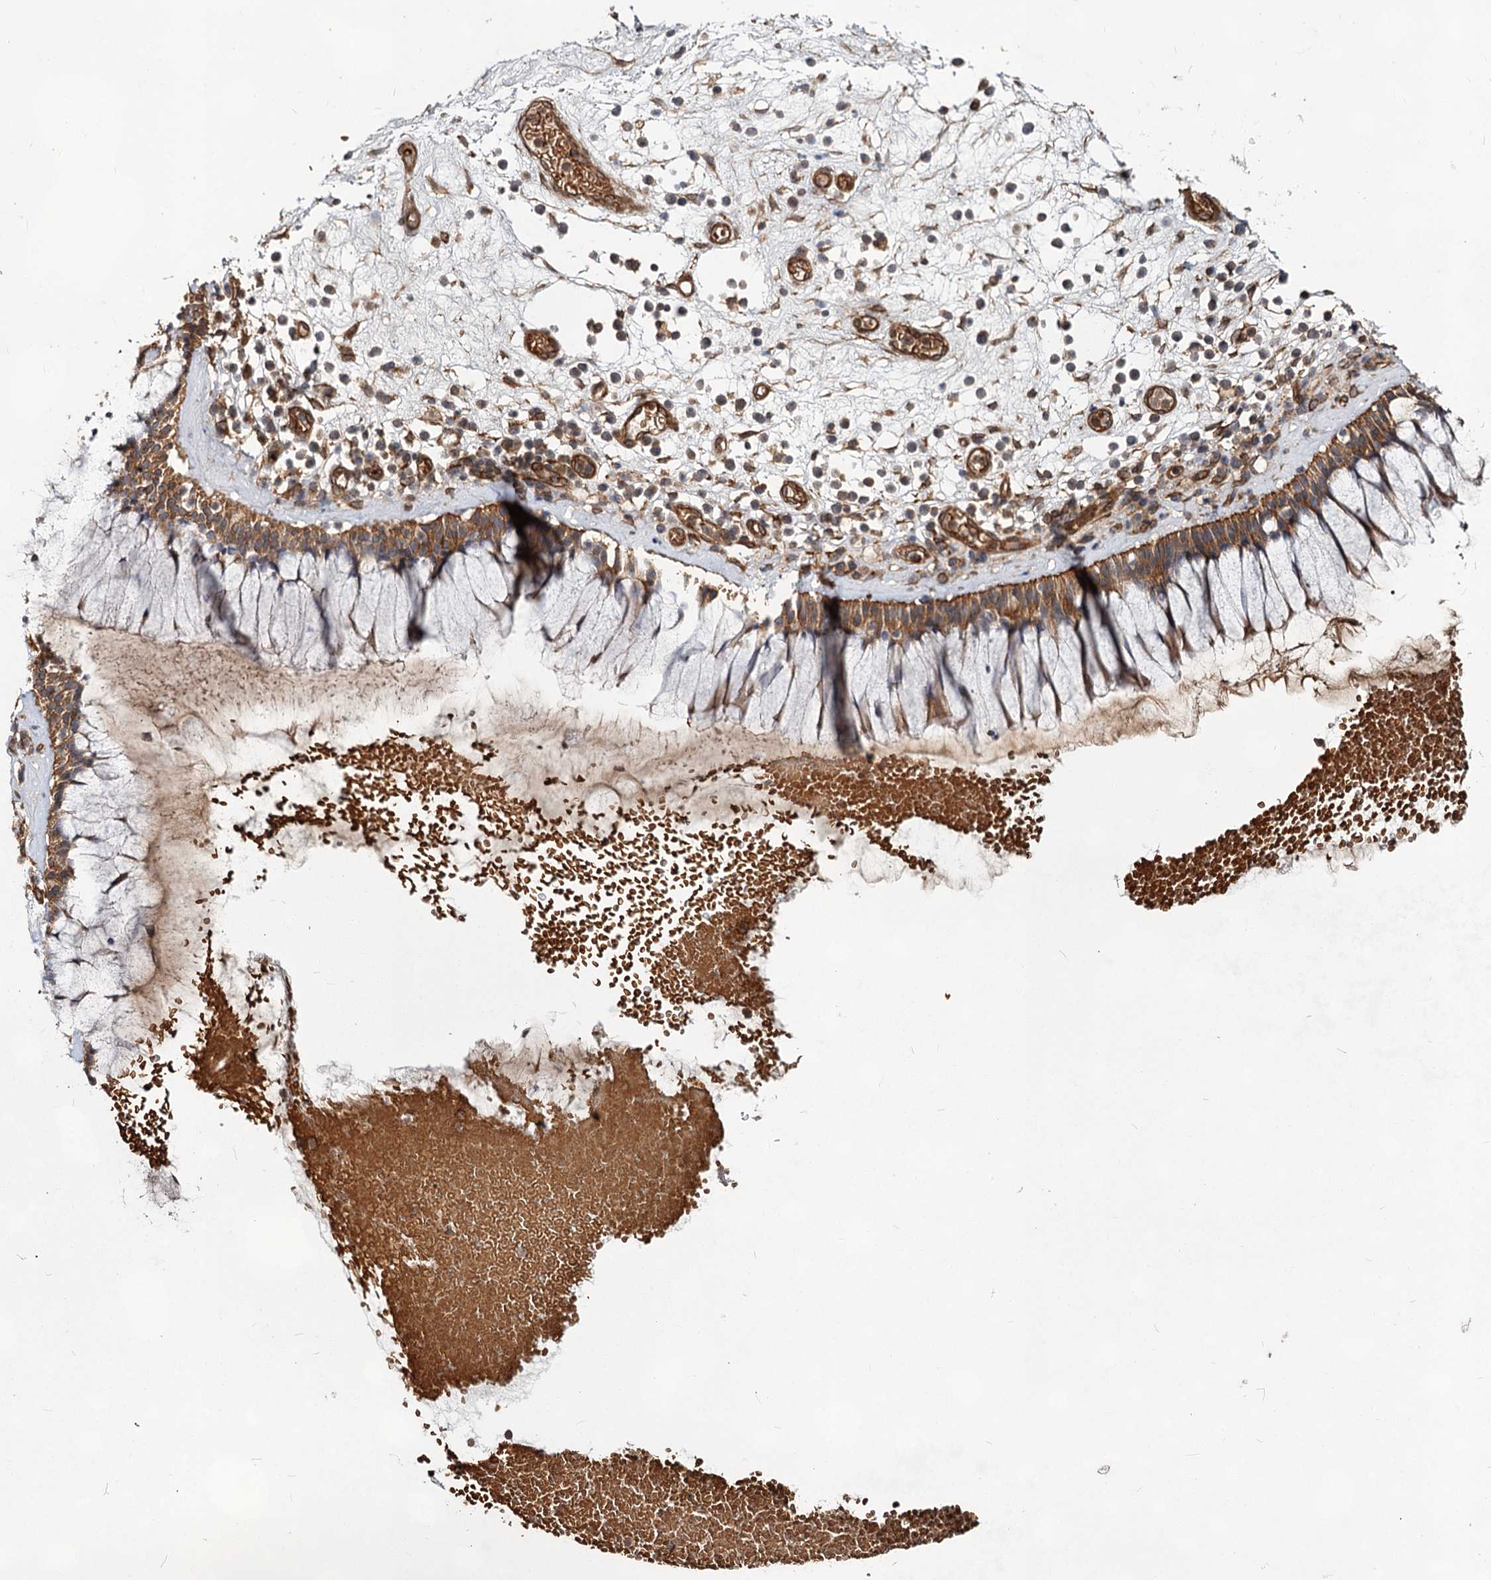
{"staining": {"intensity": "moderate", "quantity": ">75%", "location": "cytoplasmic/membranous"}, "tissue": "nasopharynx", "cell_type": "Respiratory epithelial cells", "image_type": "normal", "snomed": [{"axis": "morphology", "description": "Normal tissue, NOS"}, {"axis": "morphology", "description": "Inflammation, NOS"}, {"axis": "topography", "description": "Nasopharynx"}], "caption": "A high-resolution image shows IHC staining of unremarkable nasopharynx, which displays moderate cytoplasmic/membranous positivity in approximately >75% of respiratory epithelial cells.", "gene": "IQSEC1", "patient": {"sex": "male", "age": 70}}